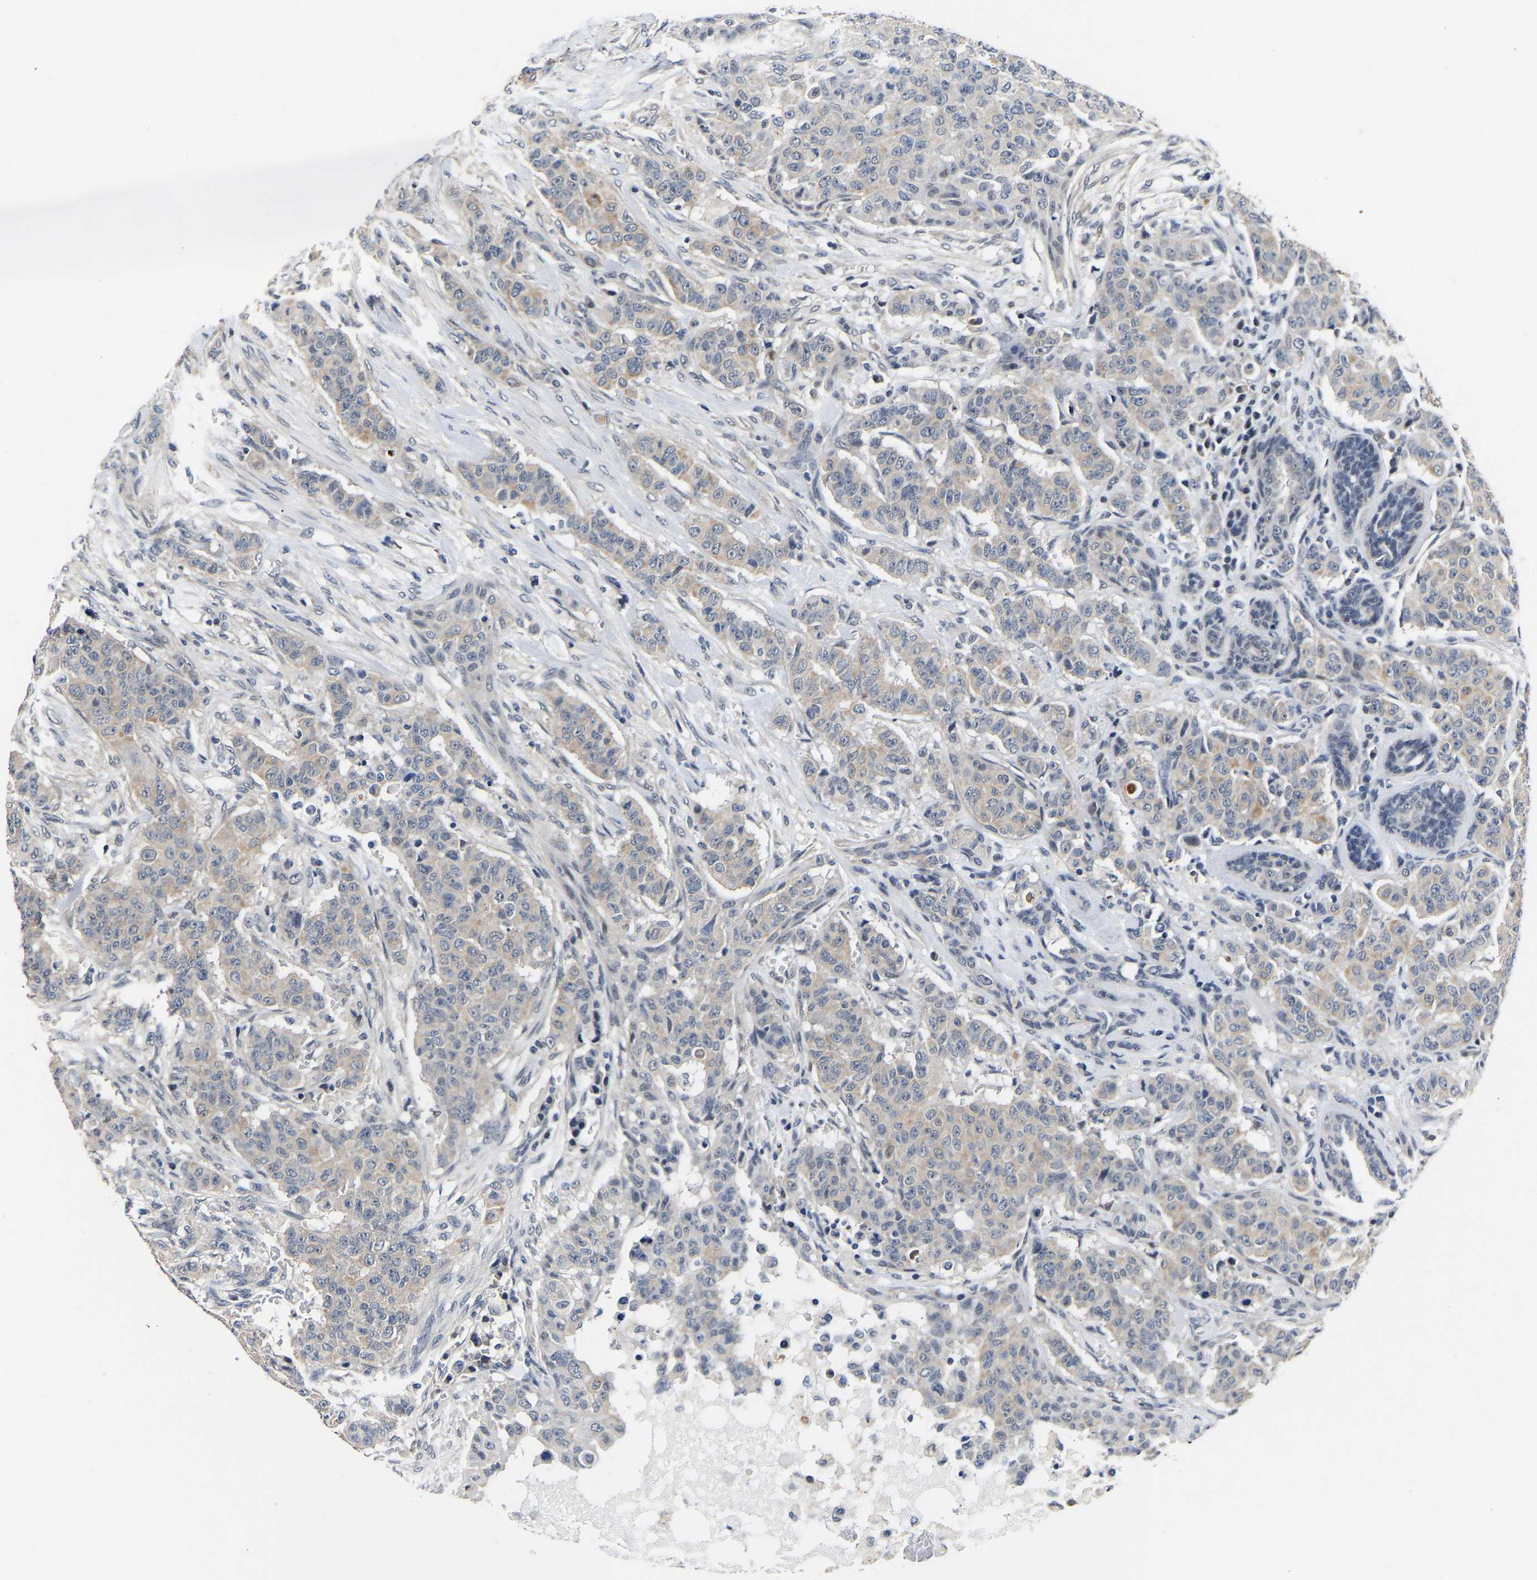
{"staining": {"intensity": "weak", "quantity": "<25%", "location": "cytoplasmic/membranous"}, "tissue": "breast cancer", "cell_type": "Tumor cells", "image_type": "cancer", "snomed": [{"axis": "morphology", "description": "Normal tissue, NOS"}, {"axis": "morphology", "description": "Duct carcinoma"}, {"axis": "topography", "description": "Breast"}], "caption": "IHC of human breast cancer (invasive ductal carcinoma) displays no expression in tumor cells. (DAB (3,3'-diaminobenzidine) IHC with hematoxylin counter stain).", "gene": "METTL16", "patient": {"sex": "female", "age": 40}}